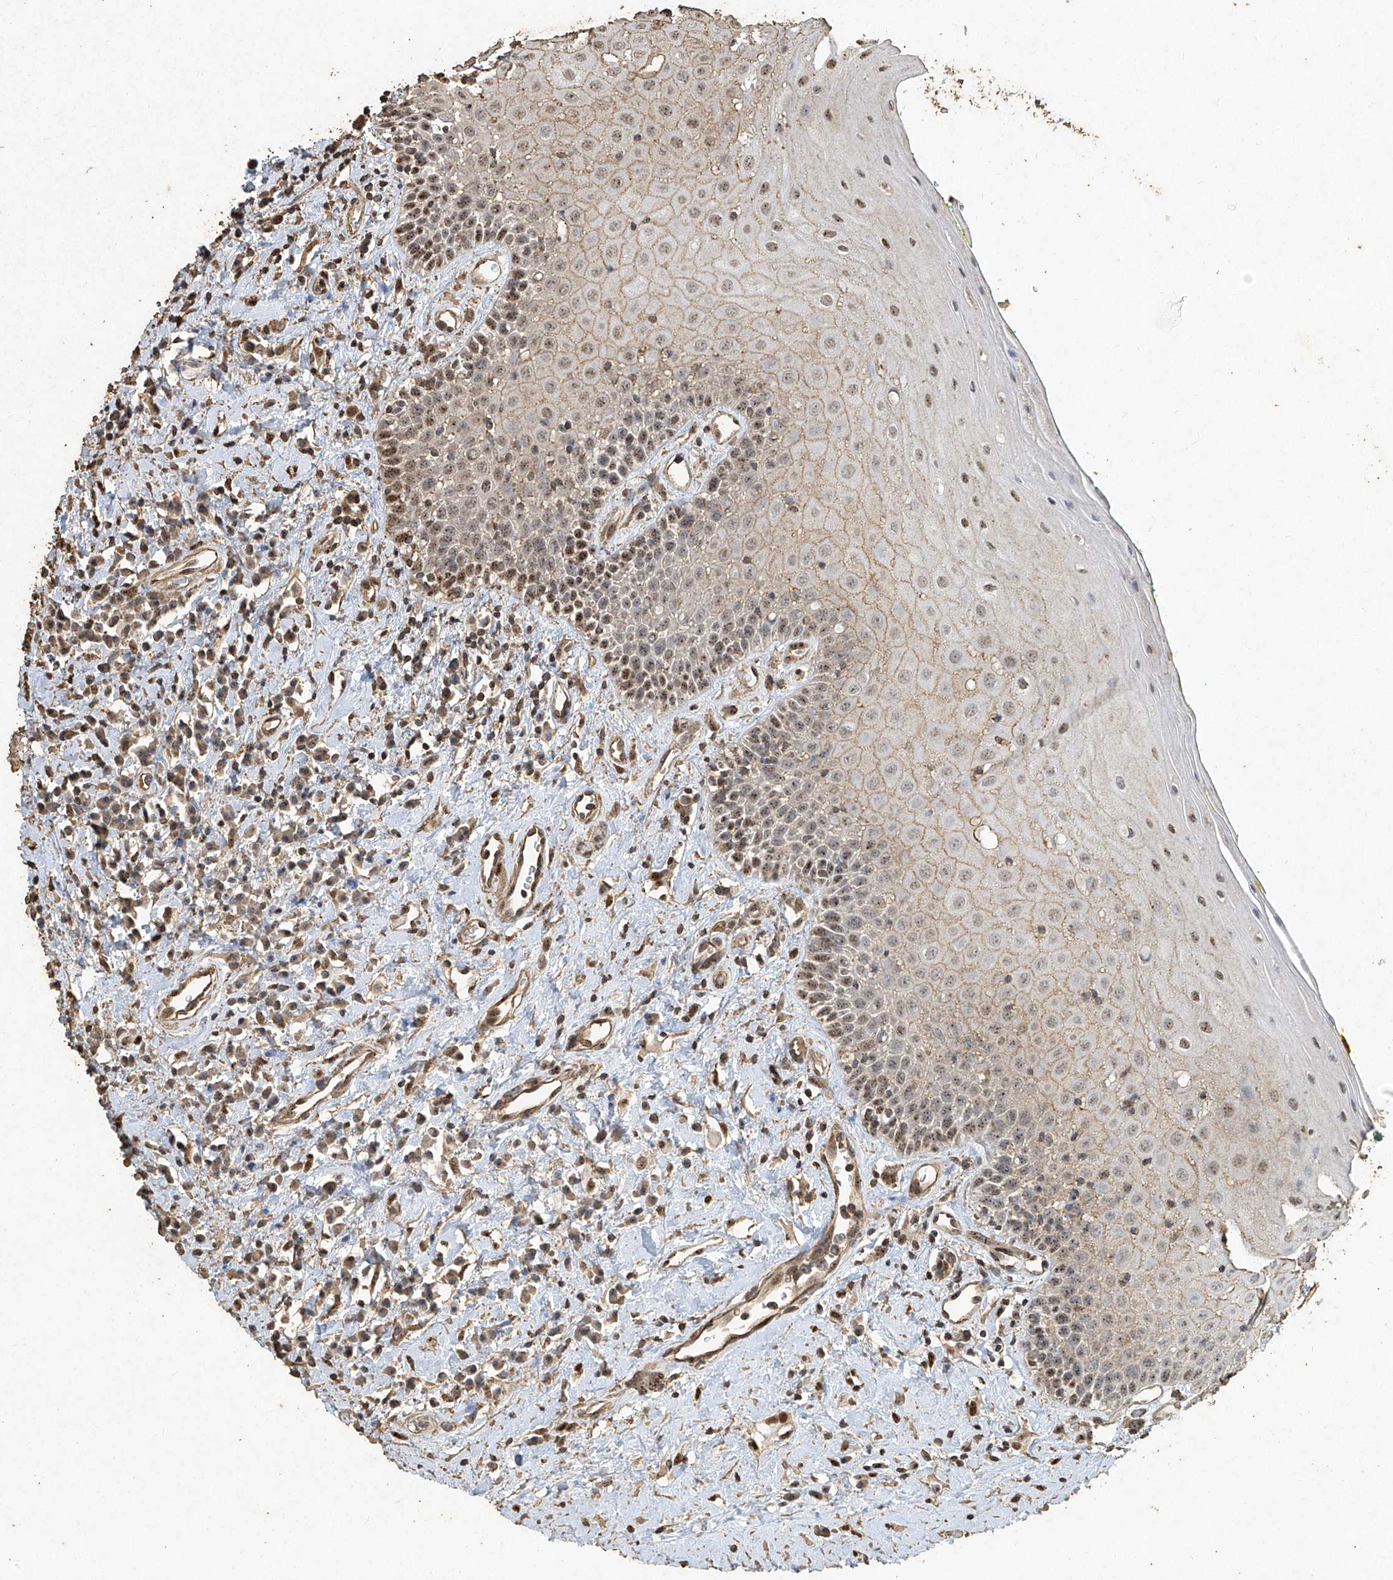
{"staining": {"intensity": "moderate", "quantity": "25%-75%", "location": "nuclear"}, "tissue": "oral mucosa", "cell_type": "Squamous epithelial cells", "image_type": "normal", "snomed": [{"axis": "morphology", "description": "Normal tissue, NOS"}, {"axis": "morphology", "description": "Squamous cell carcinoma, NOS"}, {"axis": "topography", "description": "Oral tissue"}, {"axis": "topography", "description": "Head-Neck"}], "caption": "Protein staining demonstrates moderate nuclear positivity in approximately 25%-75% of squamous epithelial cells in normal oral mucosa.", "gene": "ERBB3", "patient": {"sex": "female", "age": 70}}